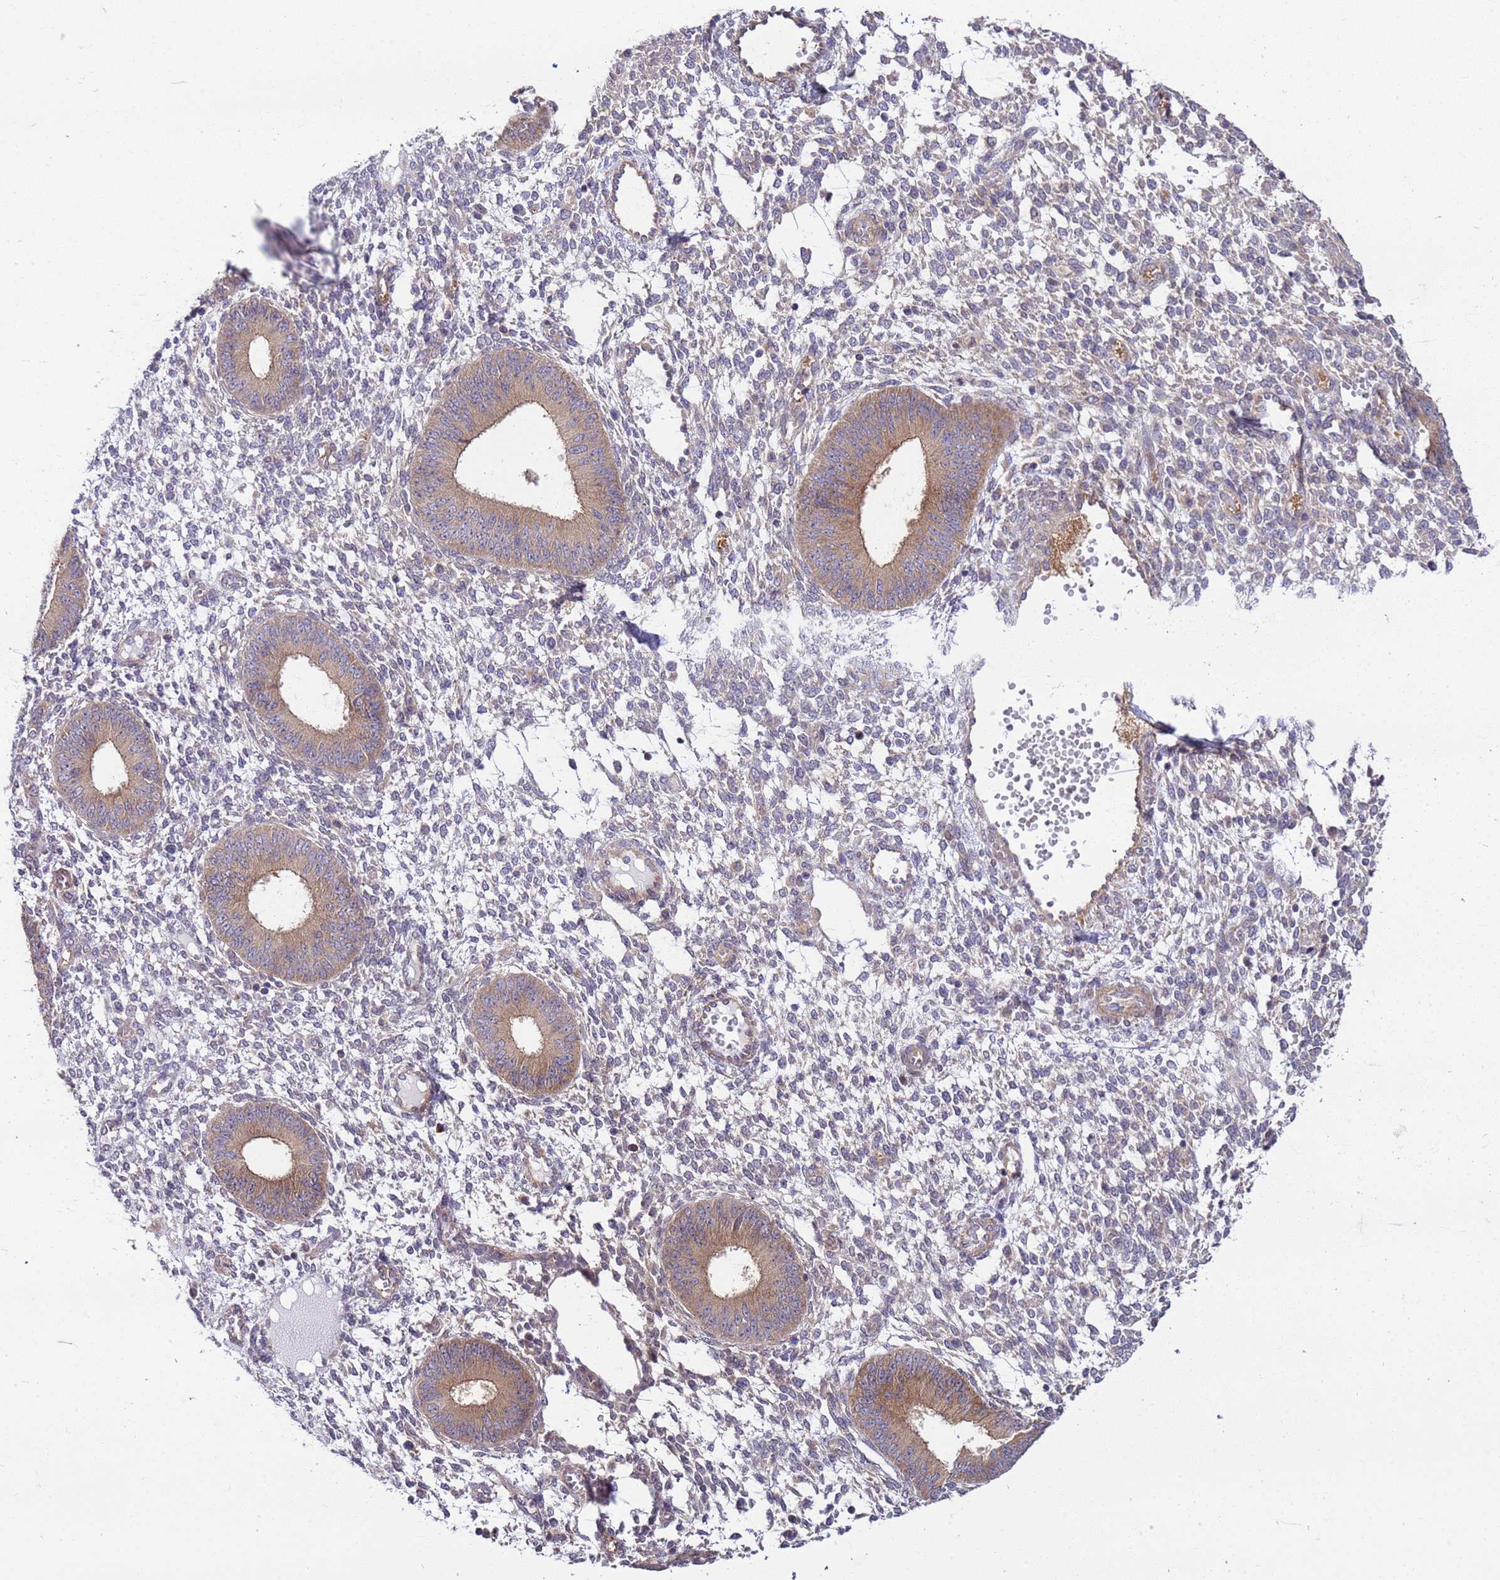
{"staining": {"intensity": "negative", "quantity": "none", "location": "none"}, "tissue": "endometrium", "cell_type": "Cells in endometrial stroma", "image_type": "normal", "snomed": [{"axis": "morphology", "description": "Normal tissue, NOS"}, {"axis": "topography", "description": "Endometrium"}], "caption": "DAB (3,3'-diaminobenzidine) immunohistochemical staining of unremarkable endometrium reveals no significant staining in cells in endometrial stroma. Brightfield microscopy of IHC stained with DAB (3,3'-diaminobenzidine) (brown) and hematoxylin (blue), captured at high magnification.", "gene": "GEN1", "patient": {"sex": "female", "age": 49}}